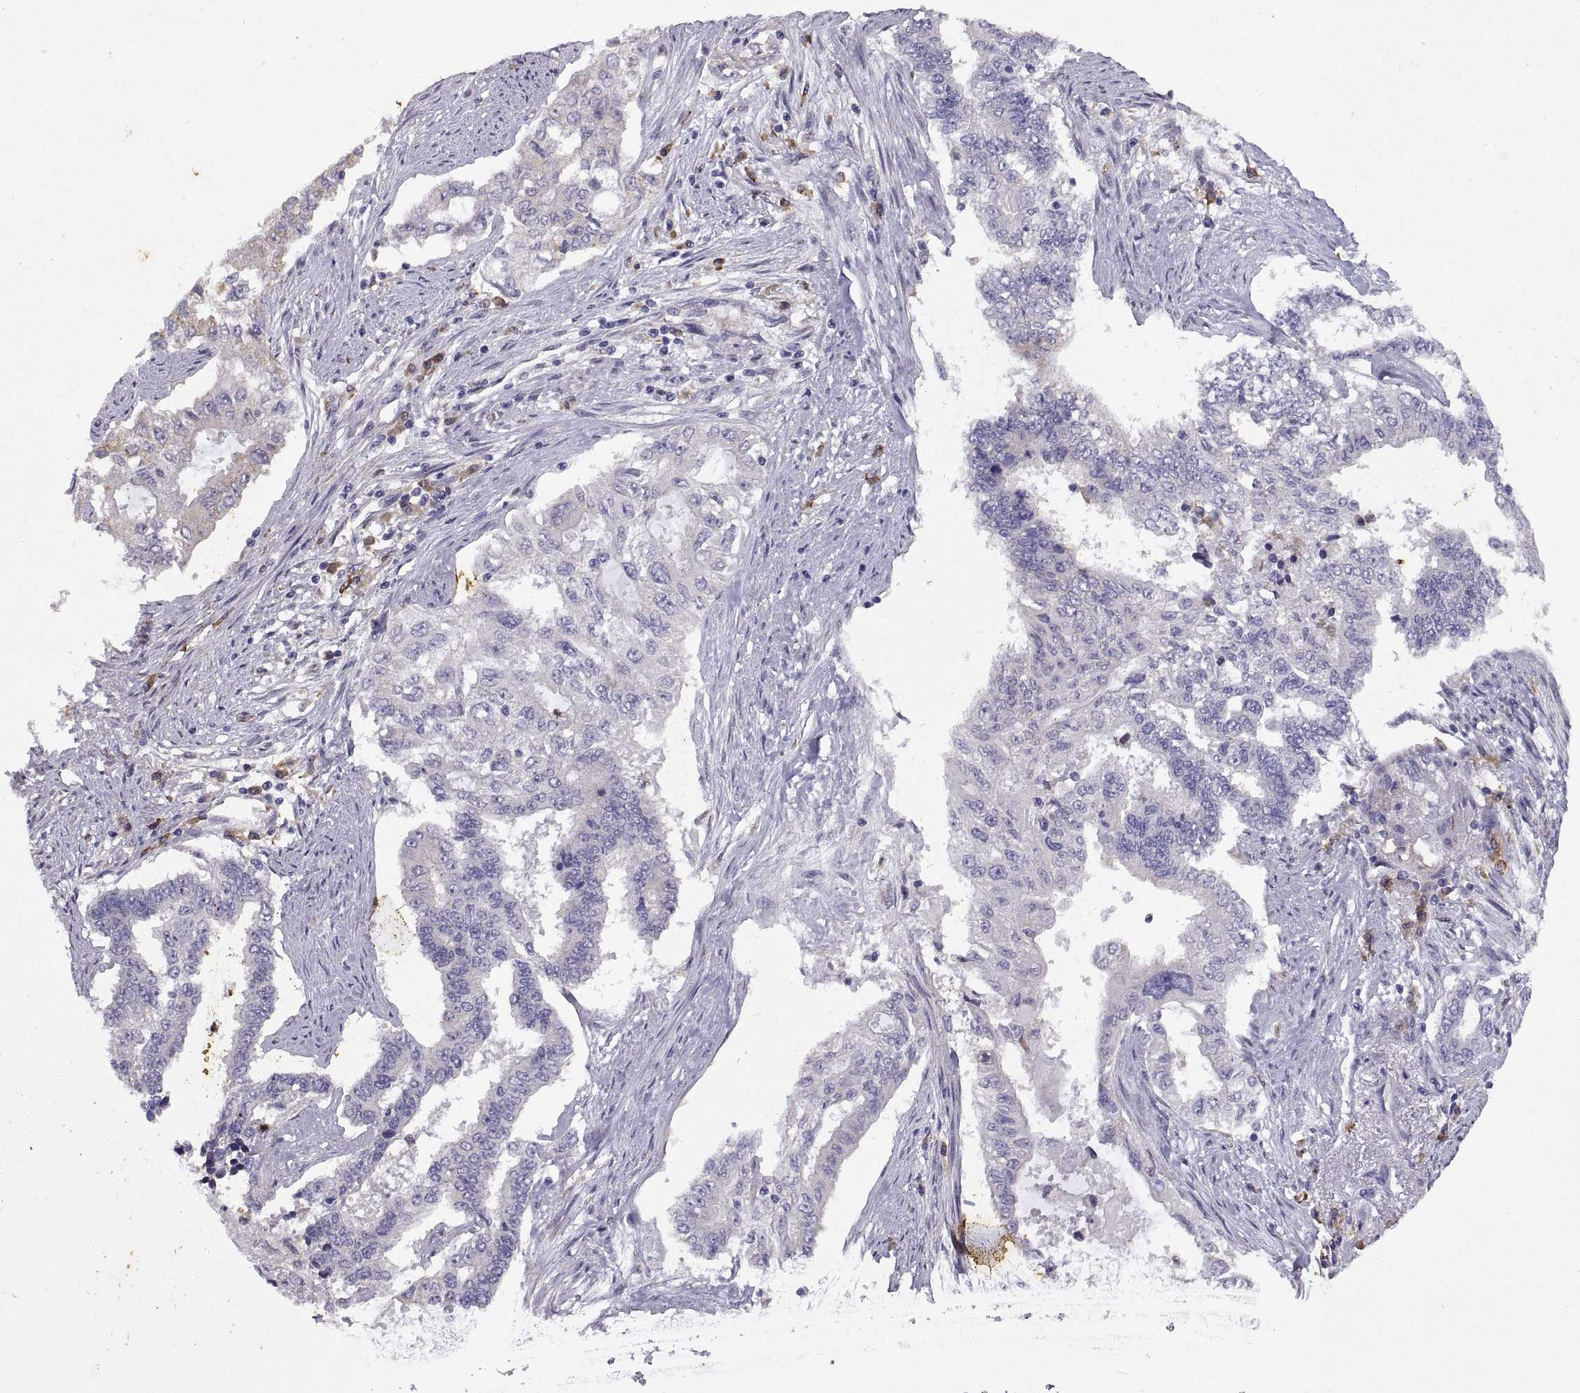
{"staining": {"intensity": "negative", "quantity": "none", "location": "none"}, "tissue": "endometrial cancer", "cell_type": "Tumor cells", "image_type": "cancer", "snomed": [{"axis": "morphology", "description": "Adenocarcinoma, NOS"}, {"axis": "topography", "description": "Uterus"}], "caption": "Human endometrial adenocarcinoma stained for a protein using immunohistochemistry exhibits no staining in tumor cells.", "gene": "DOK3", "patient": {"sex": "female", "age": 59}}